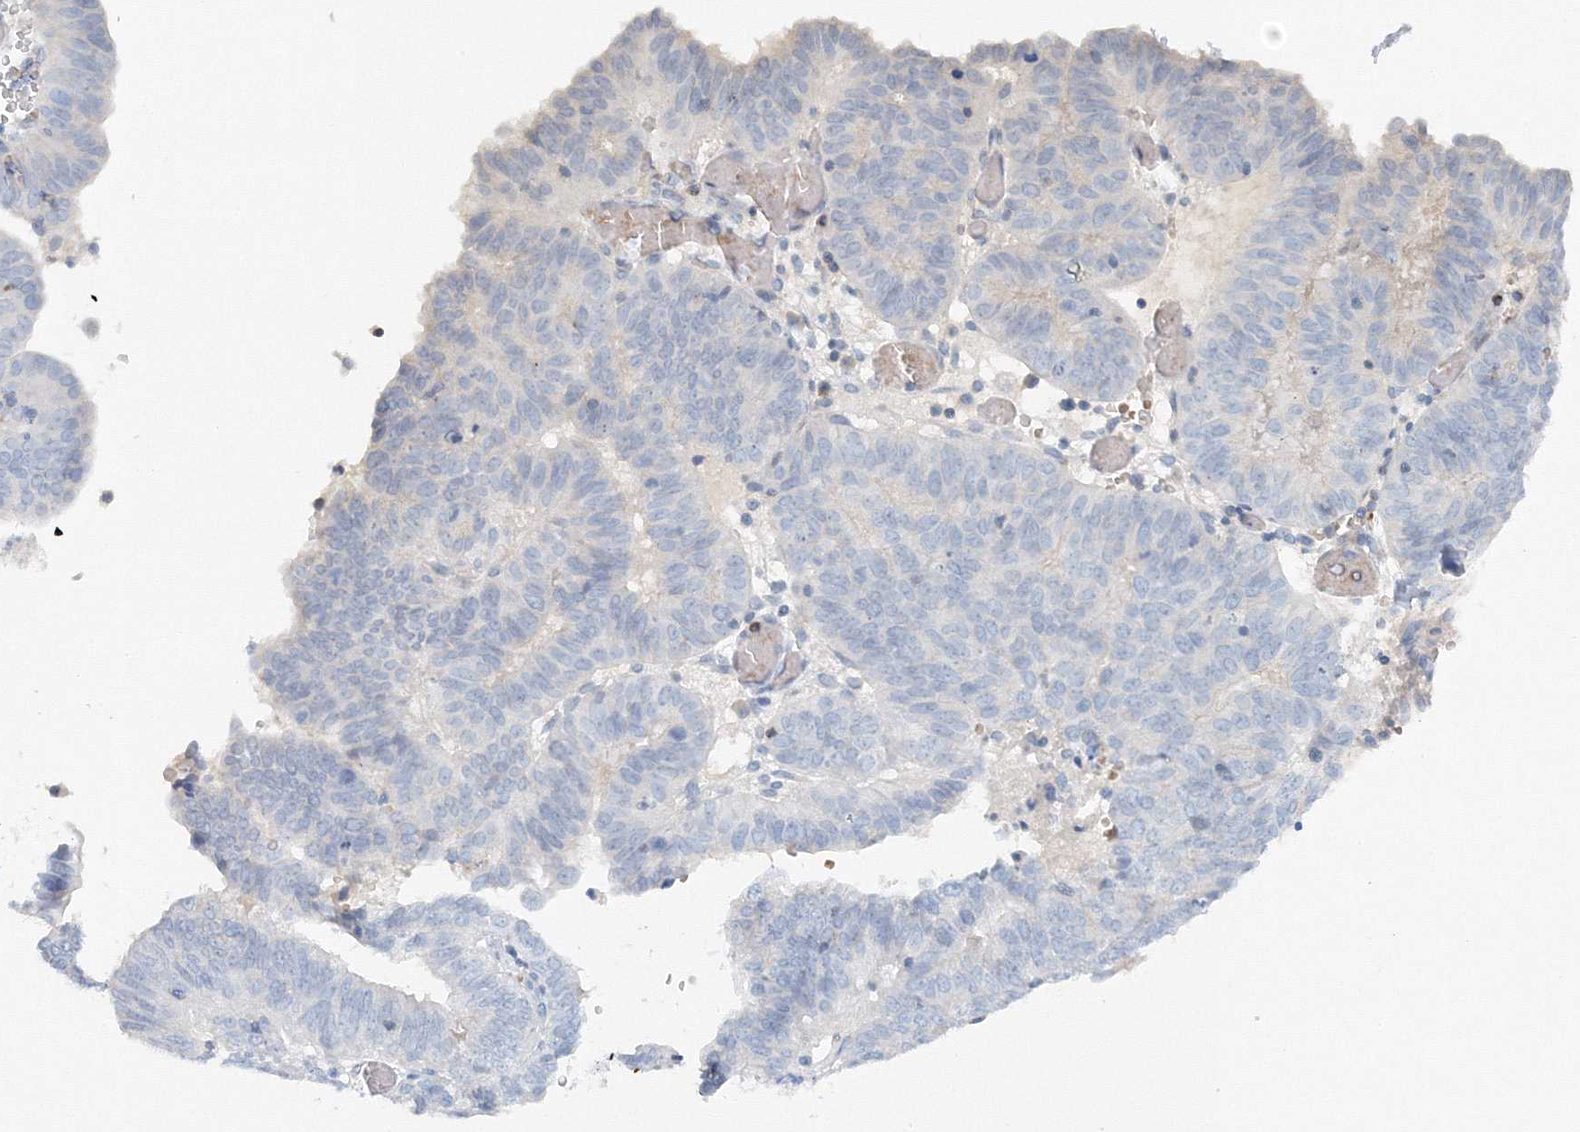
{"staining": {"intensity": "negative", "quantity": "none", "location": "none"}, "tissue": "endometrial cancer", "cell_type": "Tumor cells", "image_type": "cancer", "snomed": [{"axis": "morphology", "description": "Adenocarcinoma, NOS"}, {"axis": "topography", "description": "Uterus"}], "caption": "A micrograph of human endometrial cancer (adenocarcinoma) is negative for staining in tumor cells.", "gene": "SH3BP5", "patient": {"sex": "female", "age": 77}}